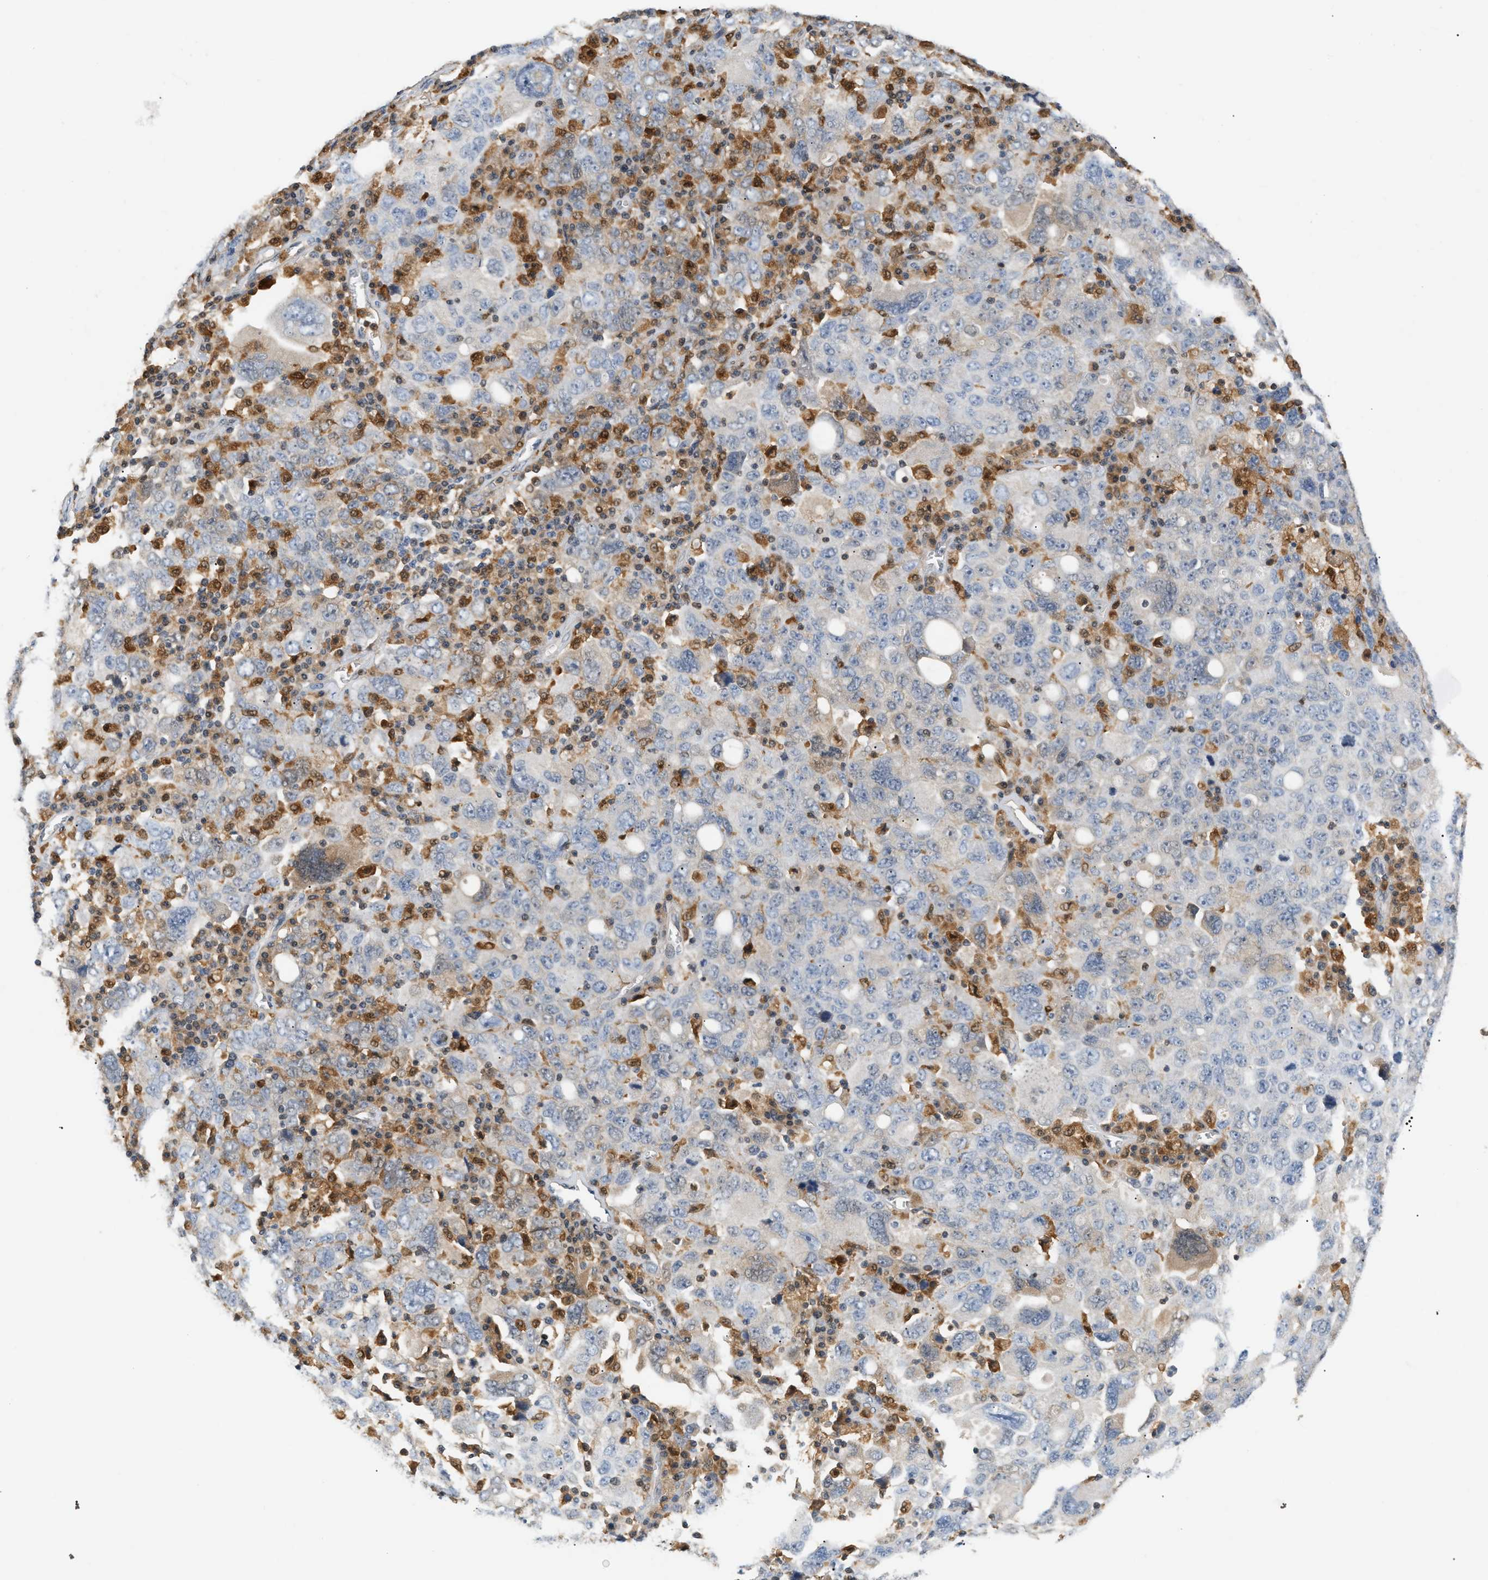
{"staining": {"intensity": "weak", "quantity": "<25%", "location": "cytoplasmic/membranous"}, "tissue": "ovarian cancer", "cell_type": "Tumor cells", "image_type": "cancer", "snomed": [{"axis": "morphology", "description": "Carcinoma, endometroid"}, {"axis": "topography", "description": "Ovary"}], "caption": "Immunohistochemical staining of human endometroid carcinoma (ovarian) reveals no significant expression in tumor cells.", "gene": "PYCARD", "patient": {"sex": "female", "age": 62}}